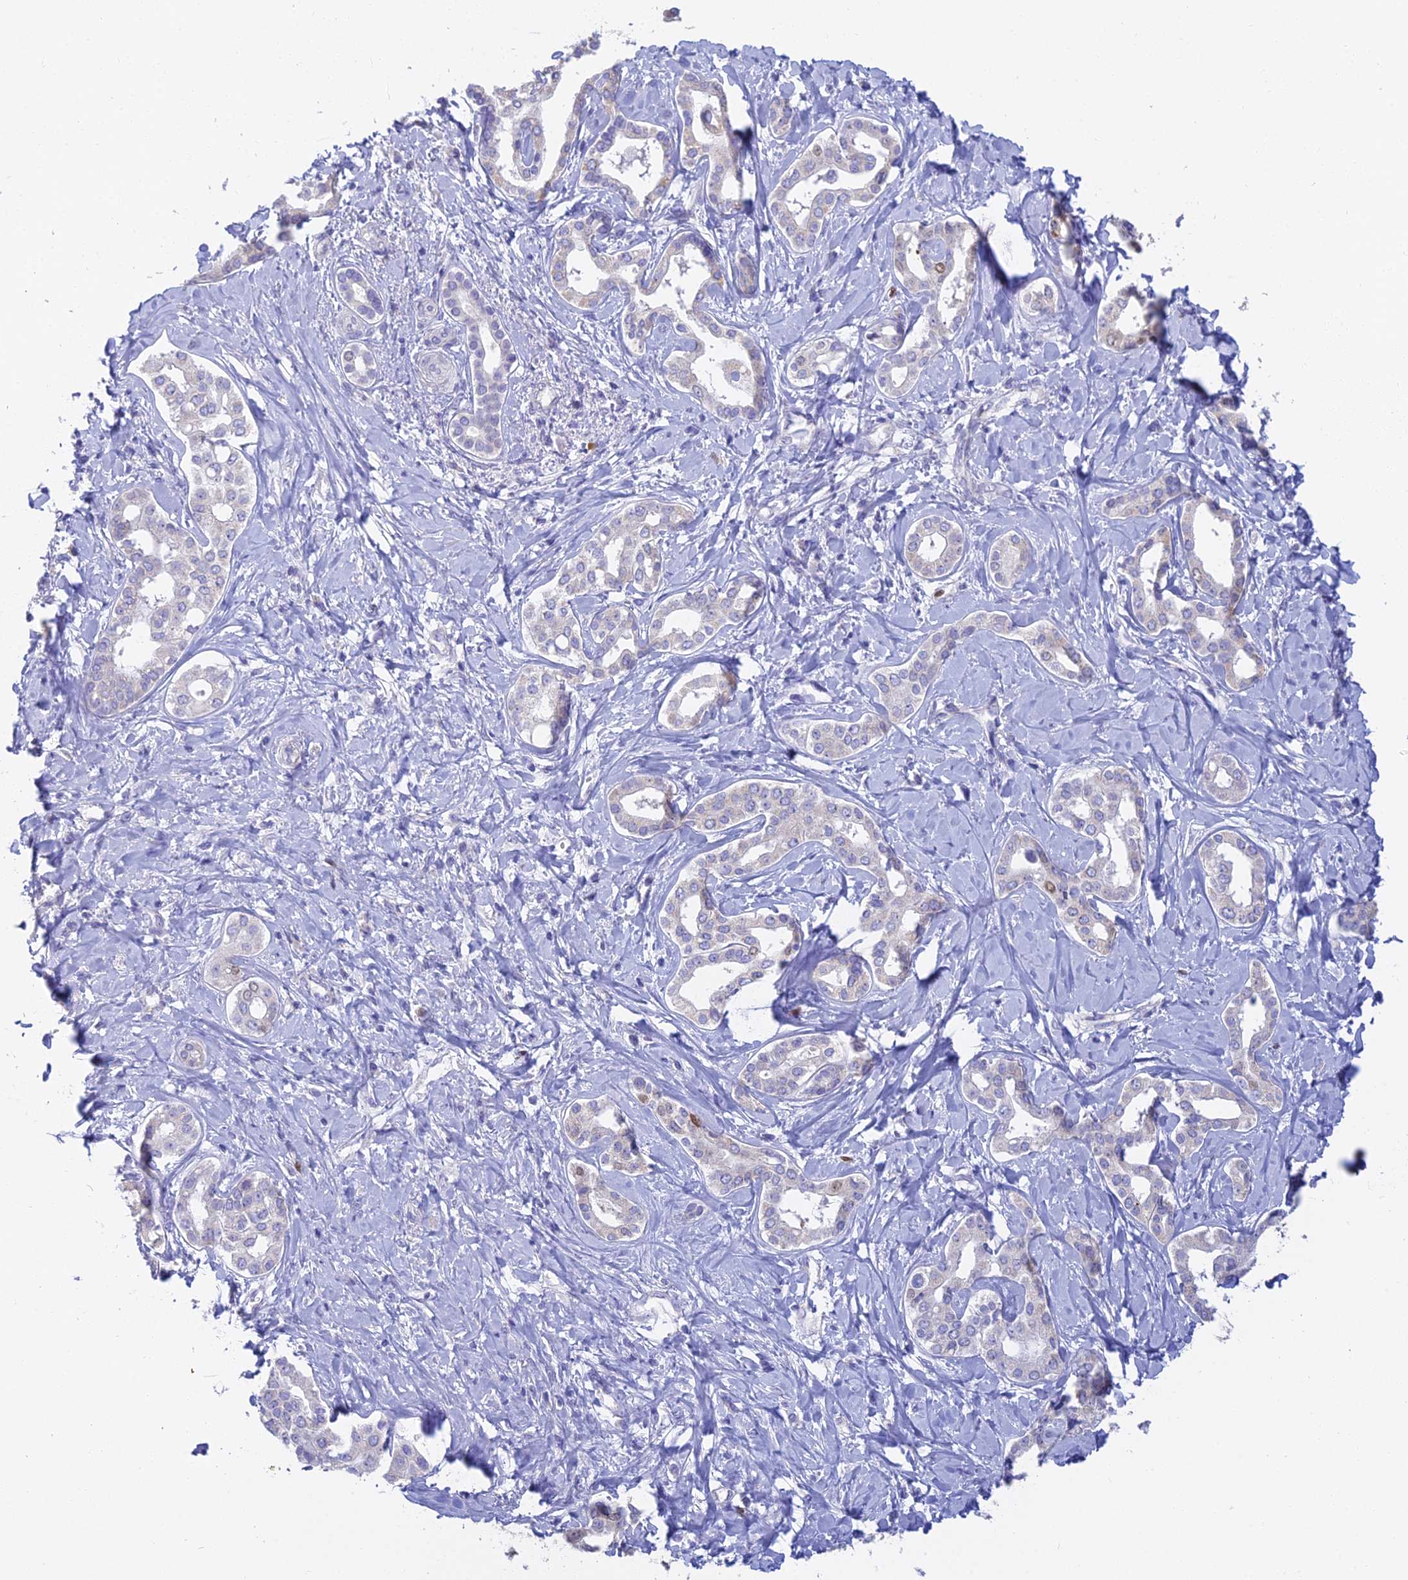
{"staining": {"intensity": "moderate", "quantity": "<25%", "location": "nuclear"}, "tissue": "liver cancer", "cell_type": "Tumor cells", "image_type": "cancer", "snomed": [{"axis": "morphology", "description": "Cholangiocarcinoma"}, {"axis": "topography", "description": "Liver"}], "caption": "The immunohistochemical stain highlights moderate nuclear expression in tumor cells of liver cancer tissue.", "gene": "MCM2", "patient": {"sex": "female", "age": 77}}